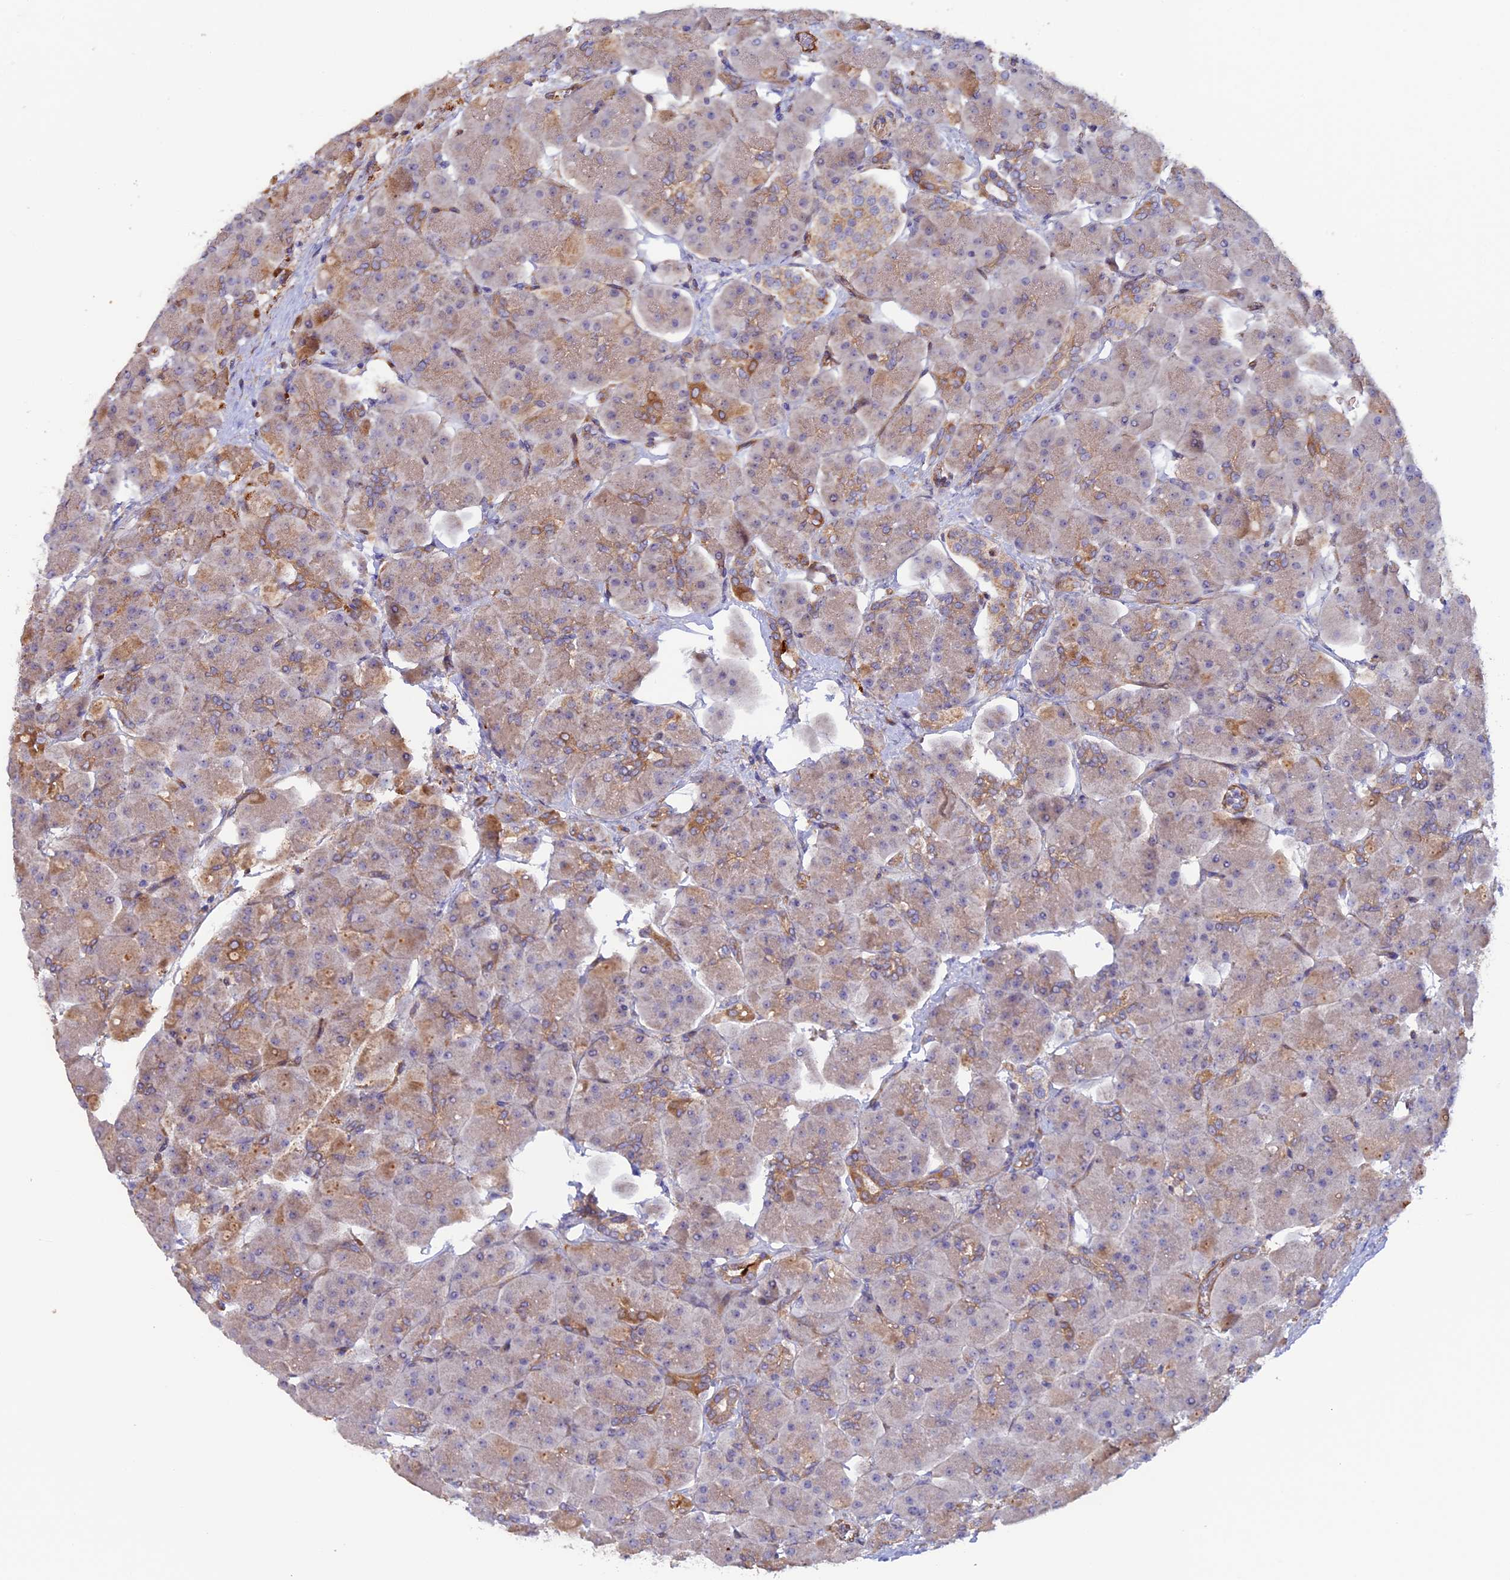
{"staining": {"intensity": "moderate", "quantity": "25%-75%", "location": "cytoplasmic/membranous"}, "tissue": "pancreas", "cell_type": "Exocrine glandular cells", "image_type": "normal", "snomed": [{"axis": "morphology", "description": "Normal tissue, NOS"}, {"axis": "topography", "description": "Pancreas"}], "caption": "Exocrine glandular cells display medium levels of moderate cytoplasmic/membranous staining in approximately 25%-75% of cells in normal pancreas. (Brightfield microscopy of DAB IHC at high magnification).", "gene": "DUS3L", "patient": {"sex": "male", "age": 66}}